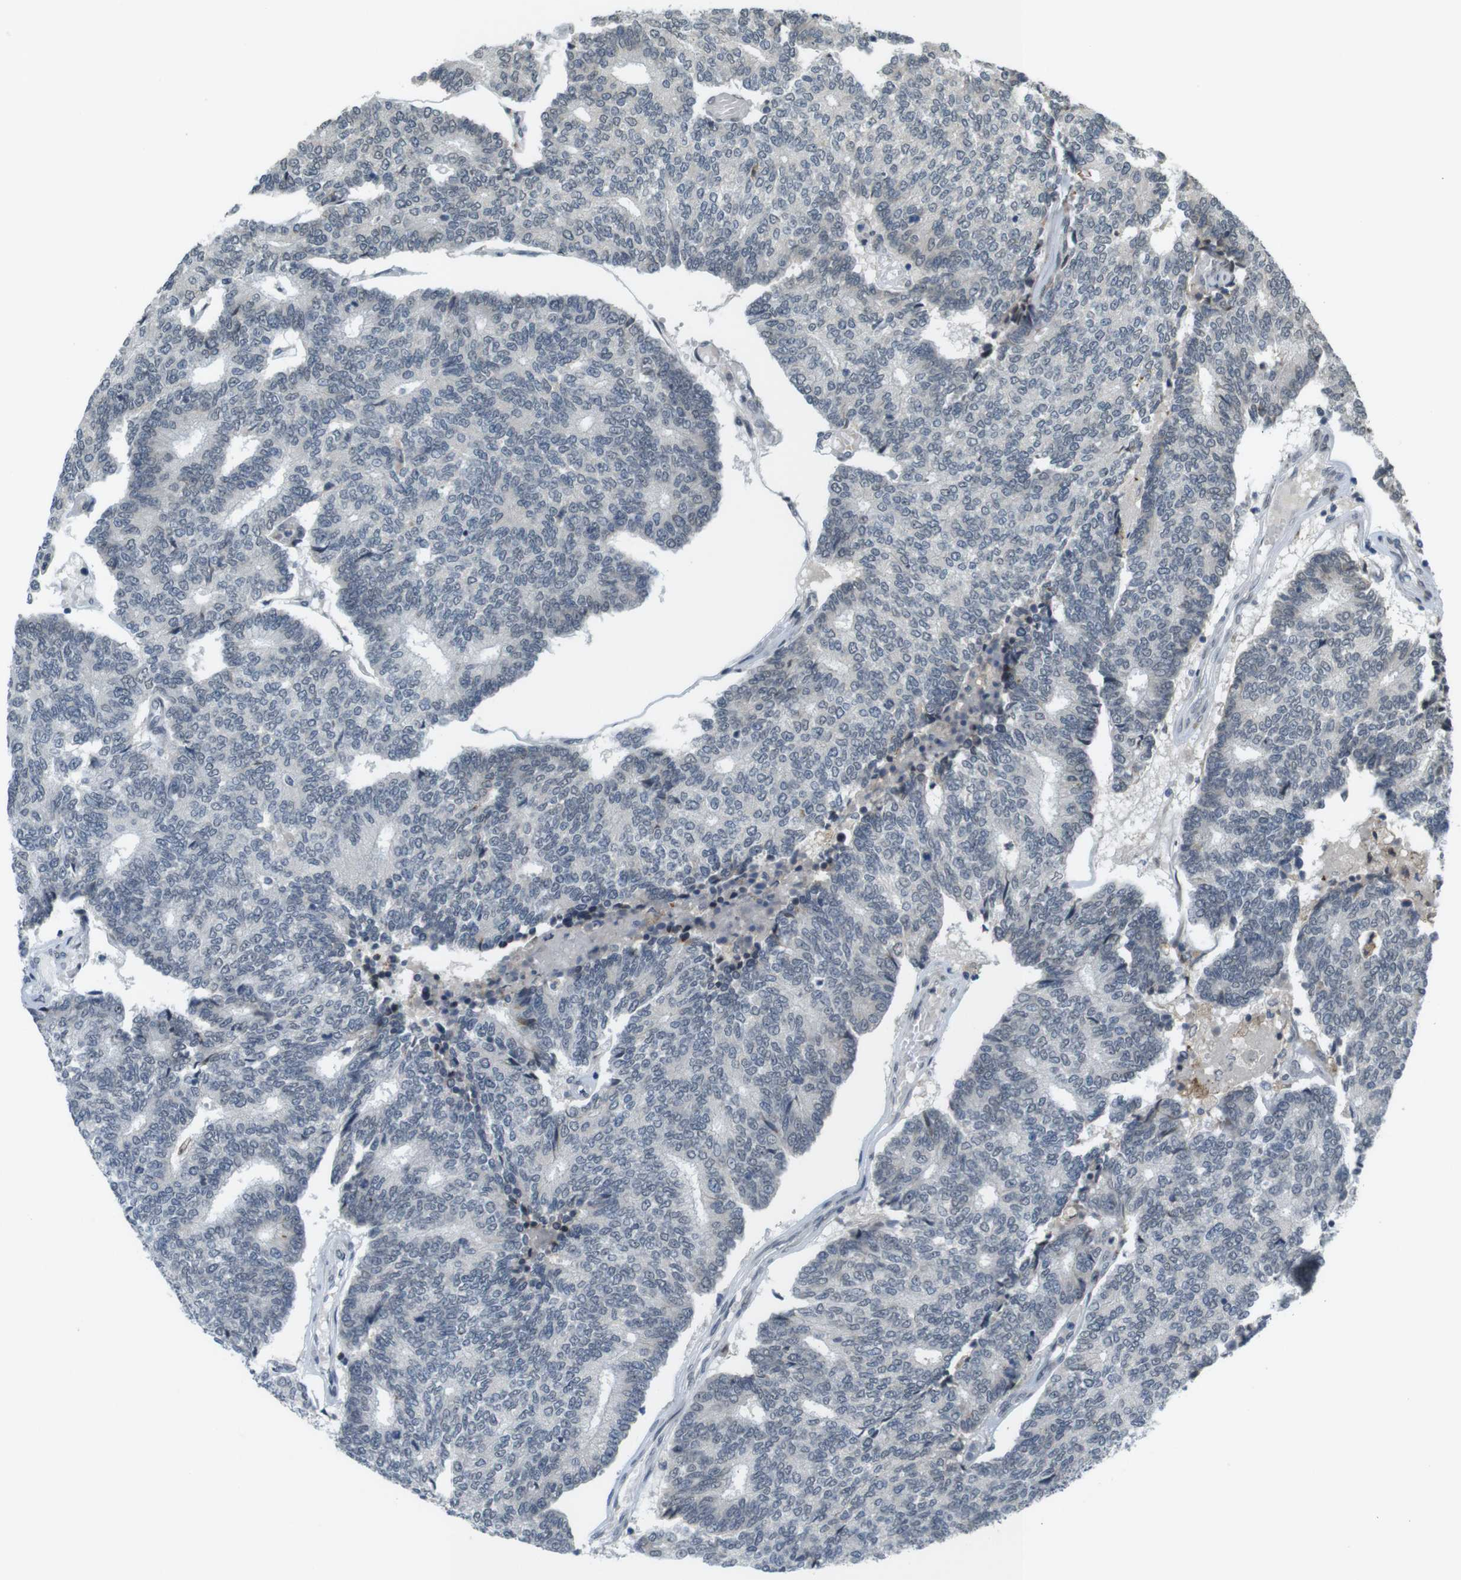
{"staining": {"intensity": "negative", "quantity": "none", "location": "none"}, "tissue": "prostate cancer", "cell_type": "Tumor cells", "image_type": "cancer", "snomed": [{"axis": "morphology", "description": "Normal tissue, NOS"}, {"axis": "morphology", "description": "Adenocarcinoma, High grade"}, {"axis": "topography", "description": "Prostate"}, {"axis": "topography", "description": "Seminal veicle"}], "caption": "This is an IHC histopathology image of prostate cancer. There is no expression in tumor cells.", "gene": "FZD10", "patient": {"sex": "male", "age": 55}}